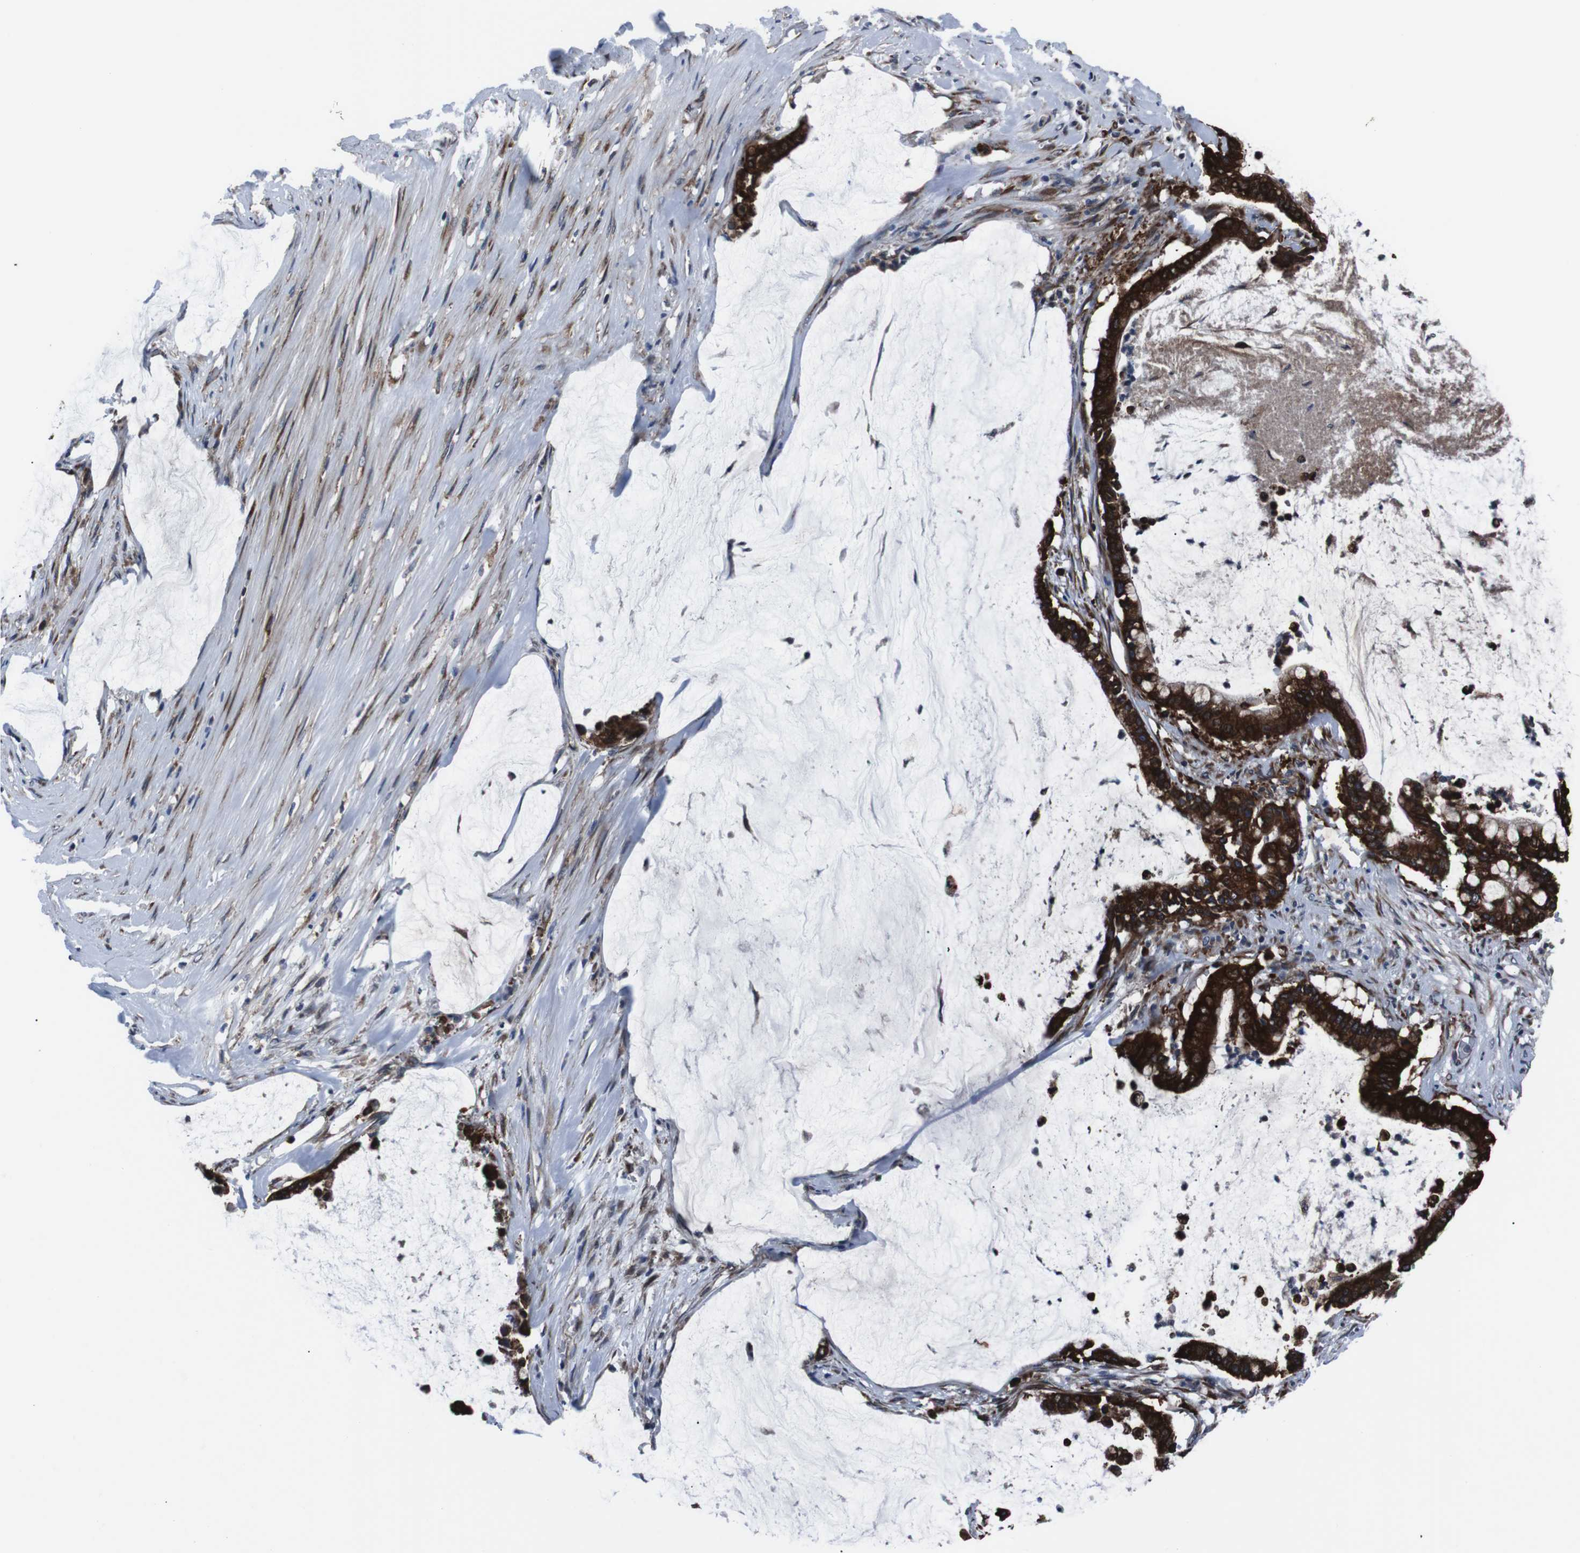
{"staining": {"intensity": "strong", "quantity": ">75%", "location": "cytoplasmic/membranous"}, "tissue": "pancreatic cancer", "cell_type": "Tumor cells", "image_type": "cancer", "snomed": [{"axis": "morphology", "description": "Adenocarcinoma, NOS"}, {"axis": "topography", "description": "Pancreas"}], "caption": "The image reveals immunohistochemical staining of pancreatic cancer. There is strong cytoplasmic/membranous staining is identified in about >75% of tumor cells. Using DAB (brown) and hematoxylin (blue) stains, captured at high magnification using brightfield microscopy.", "gene": "EIF4A2", "patient": {"sex": "male", "age": 41}}